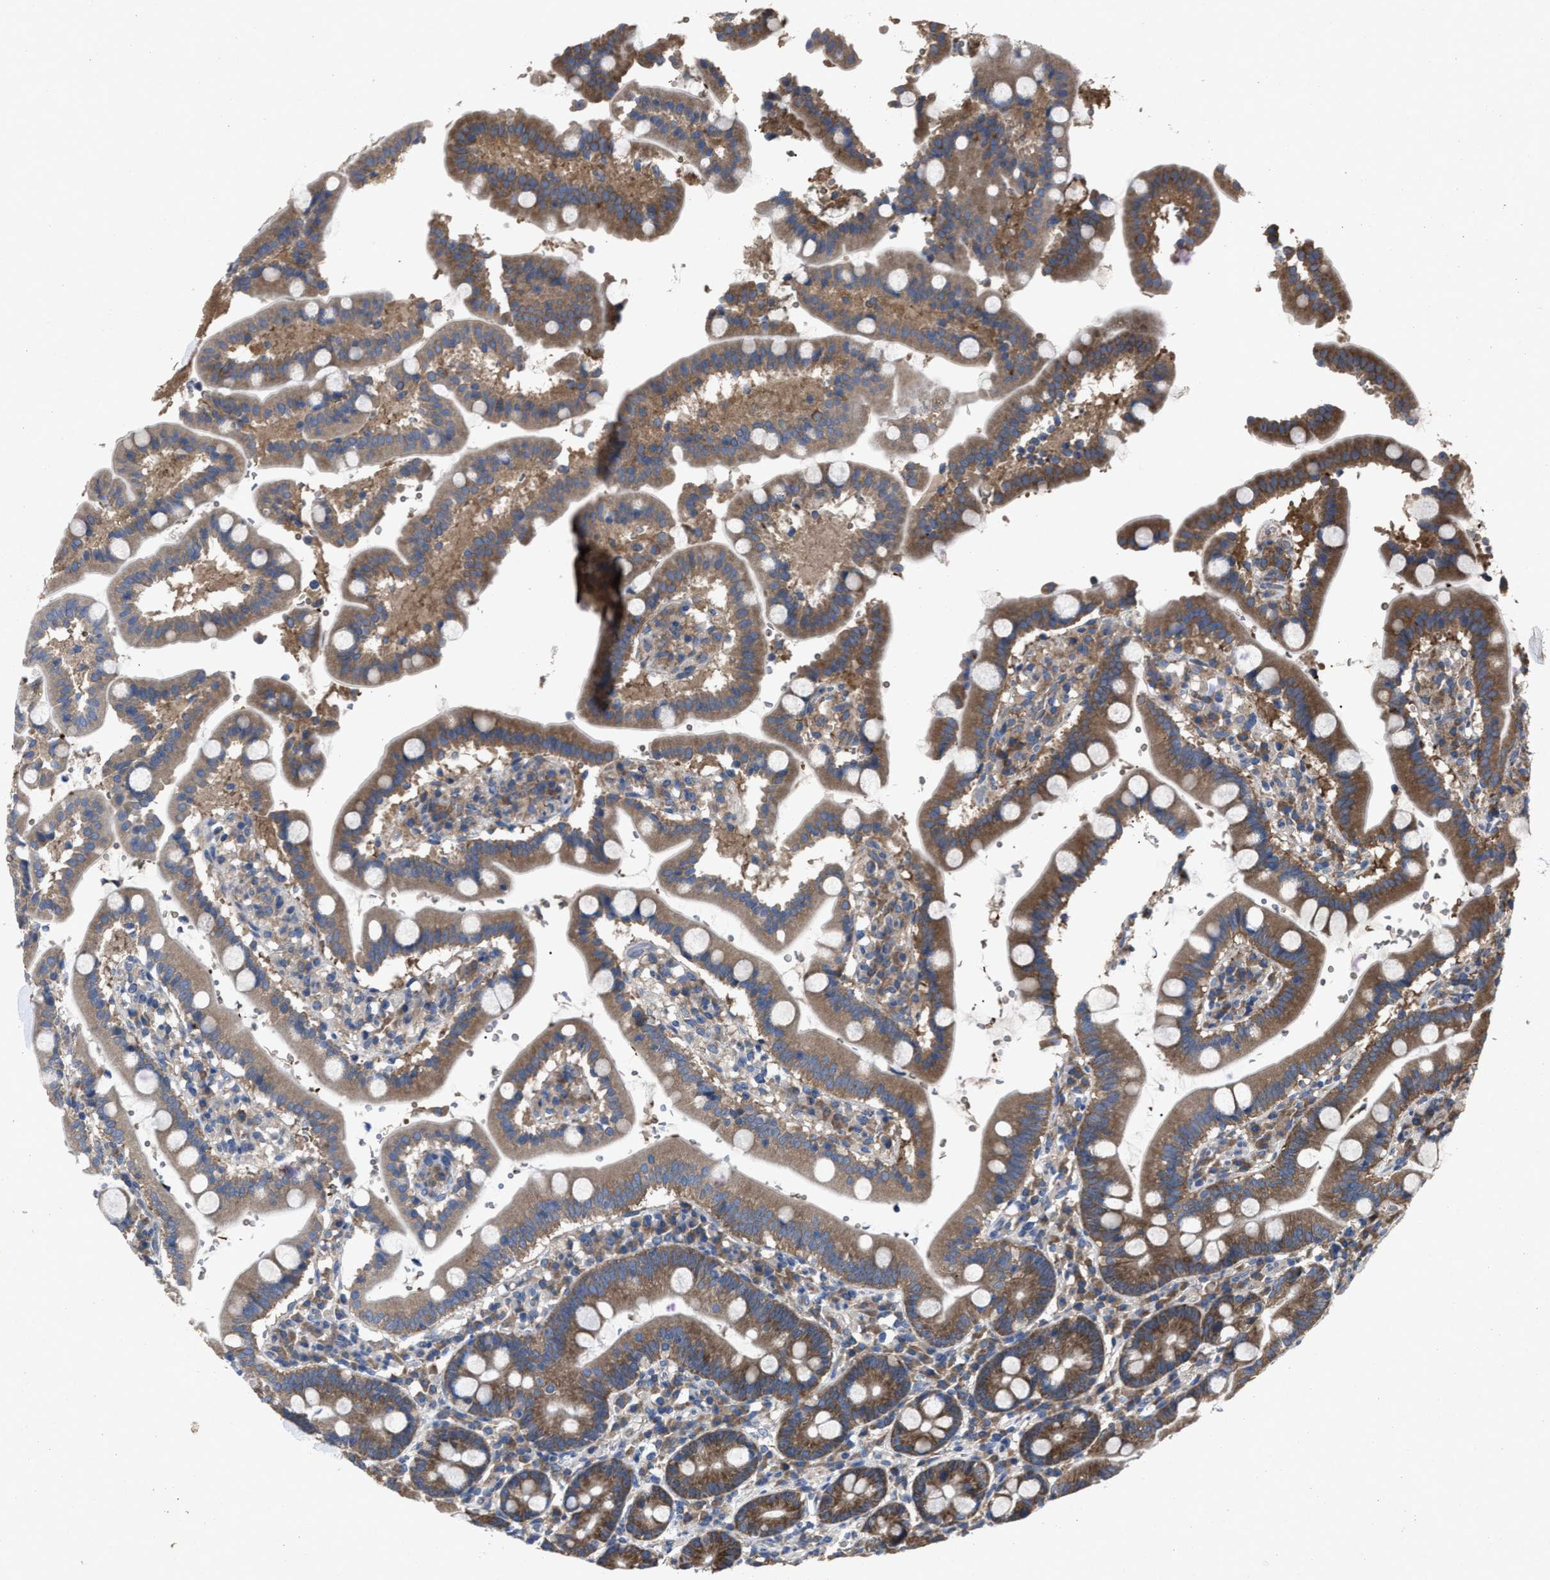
{"staining": {"intensity": "moderate", "quantity": ">75%", "location": "cytoplasmic/membranous"}, "tissue": "duodenum", "cell_type": "Glandular cells", "image_type": "normal", "snomed": [{"axis": "morphology", "description": "Normal tissue, NOS"}, {"axis": "topography", "description": "Small intestine, NOS"}], "caption": "Immunohistochemistry (IHC) of unremarkable duodenum exhibits medium levels of moderate cytoplasmic/membranous expression in about >75% of glandular cells.", "gene": "UPF1", "patient": {"sex": "female", "age": 71}}